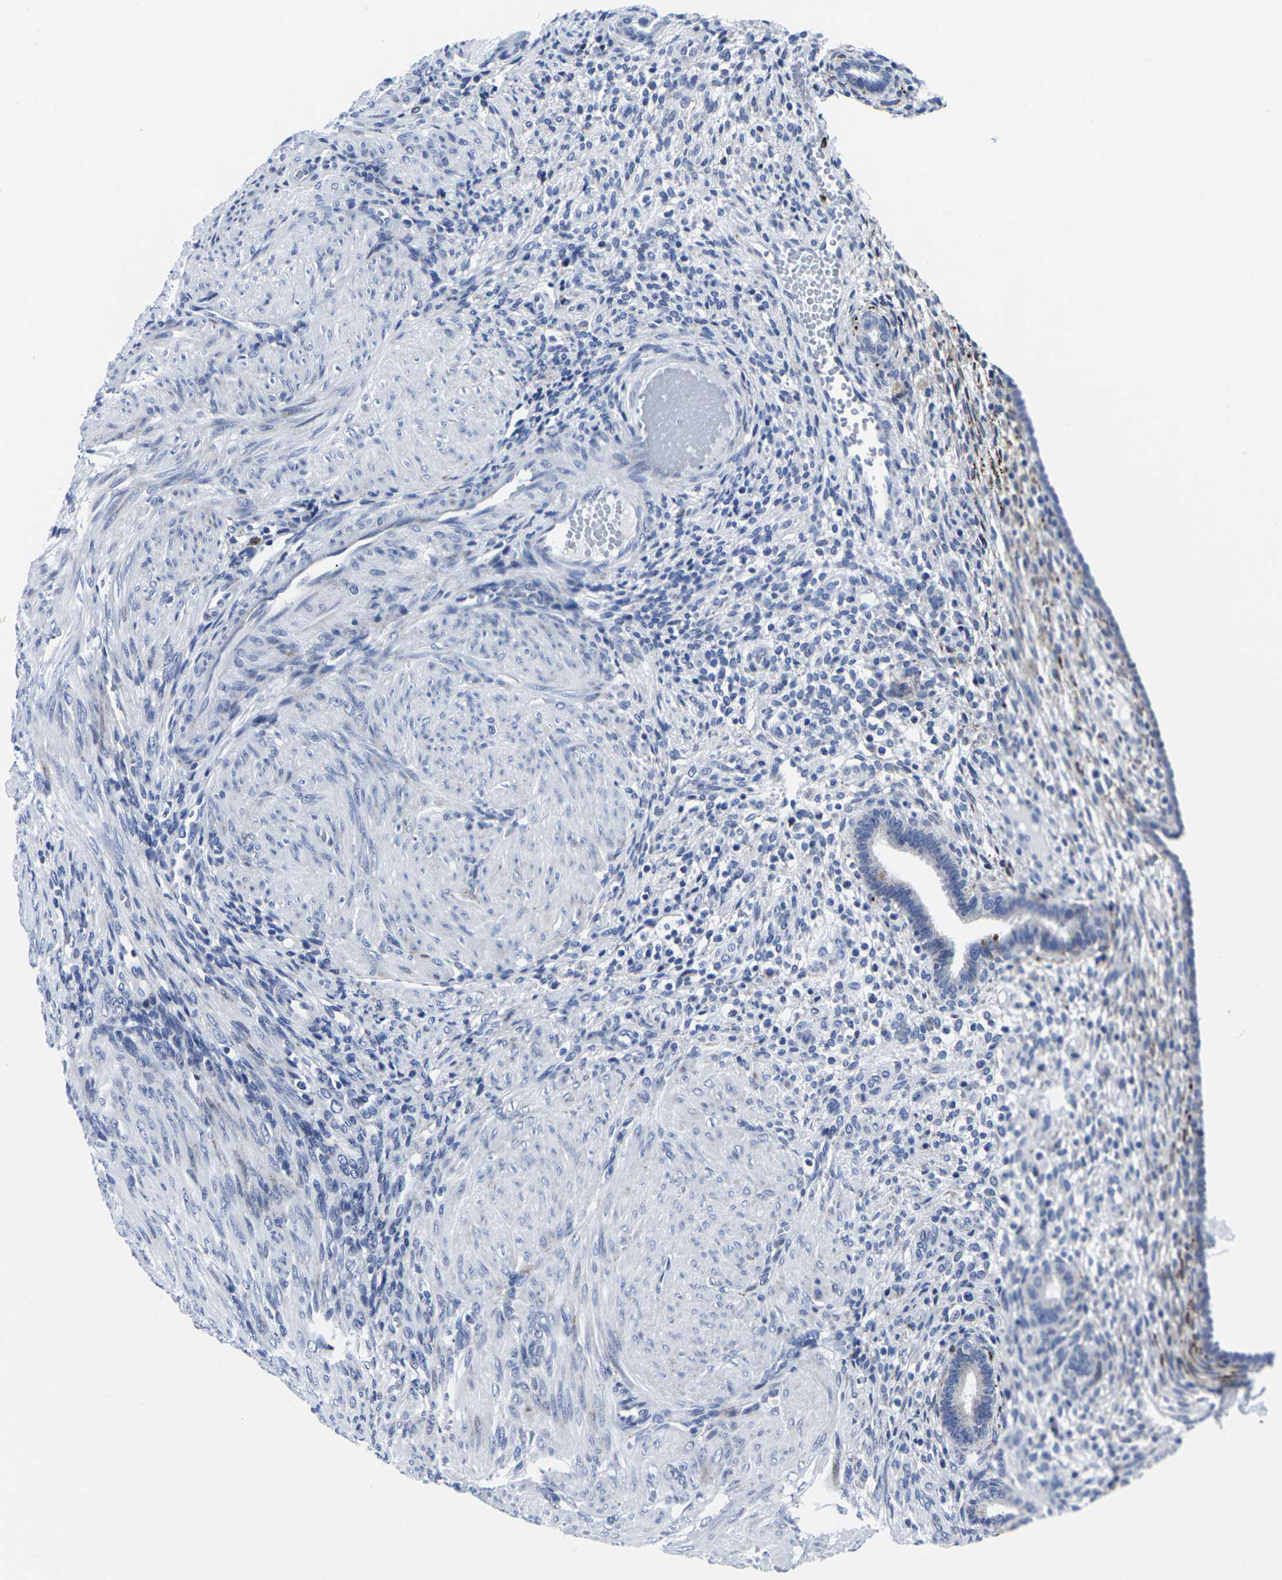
{"staining": {"intensity": "negative", "quantity": "none", "location": "none"}, "tissue": "endometrium", "cell_type": "Cells in endometrial stroma", "image_type": "normal", "snomed": [{"axis": "morphology", "description": "Normal tissue, NOS"}, {"axis": "topography", "description": "Endometrium"}], "caption": "Immunohistochemistry image of unremarkable endometrium: endometrium stained with DAB demonstrates no significant protein staining in cells in endometrial stroma.", "gene": "RPN1", "patient": {"sex": "female", "age": 72}}